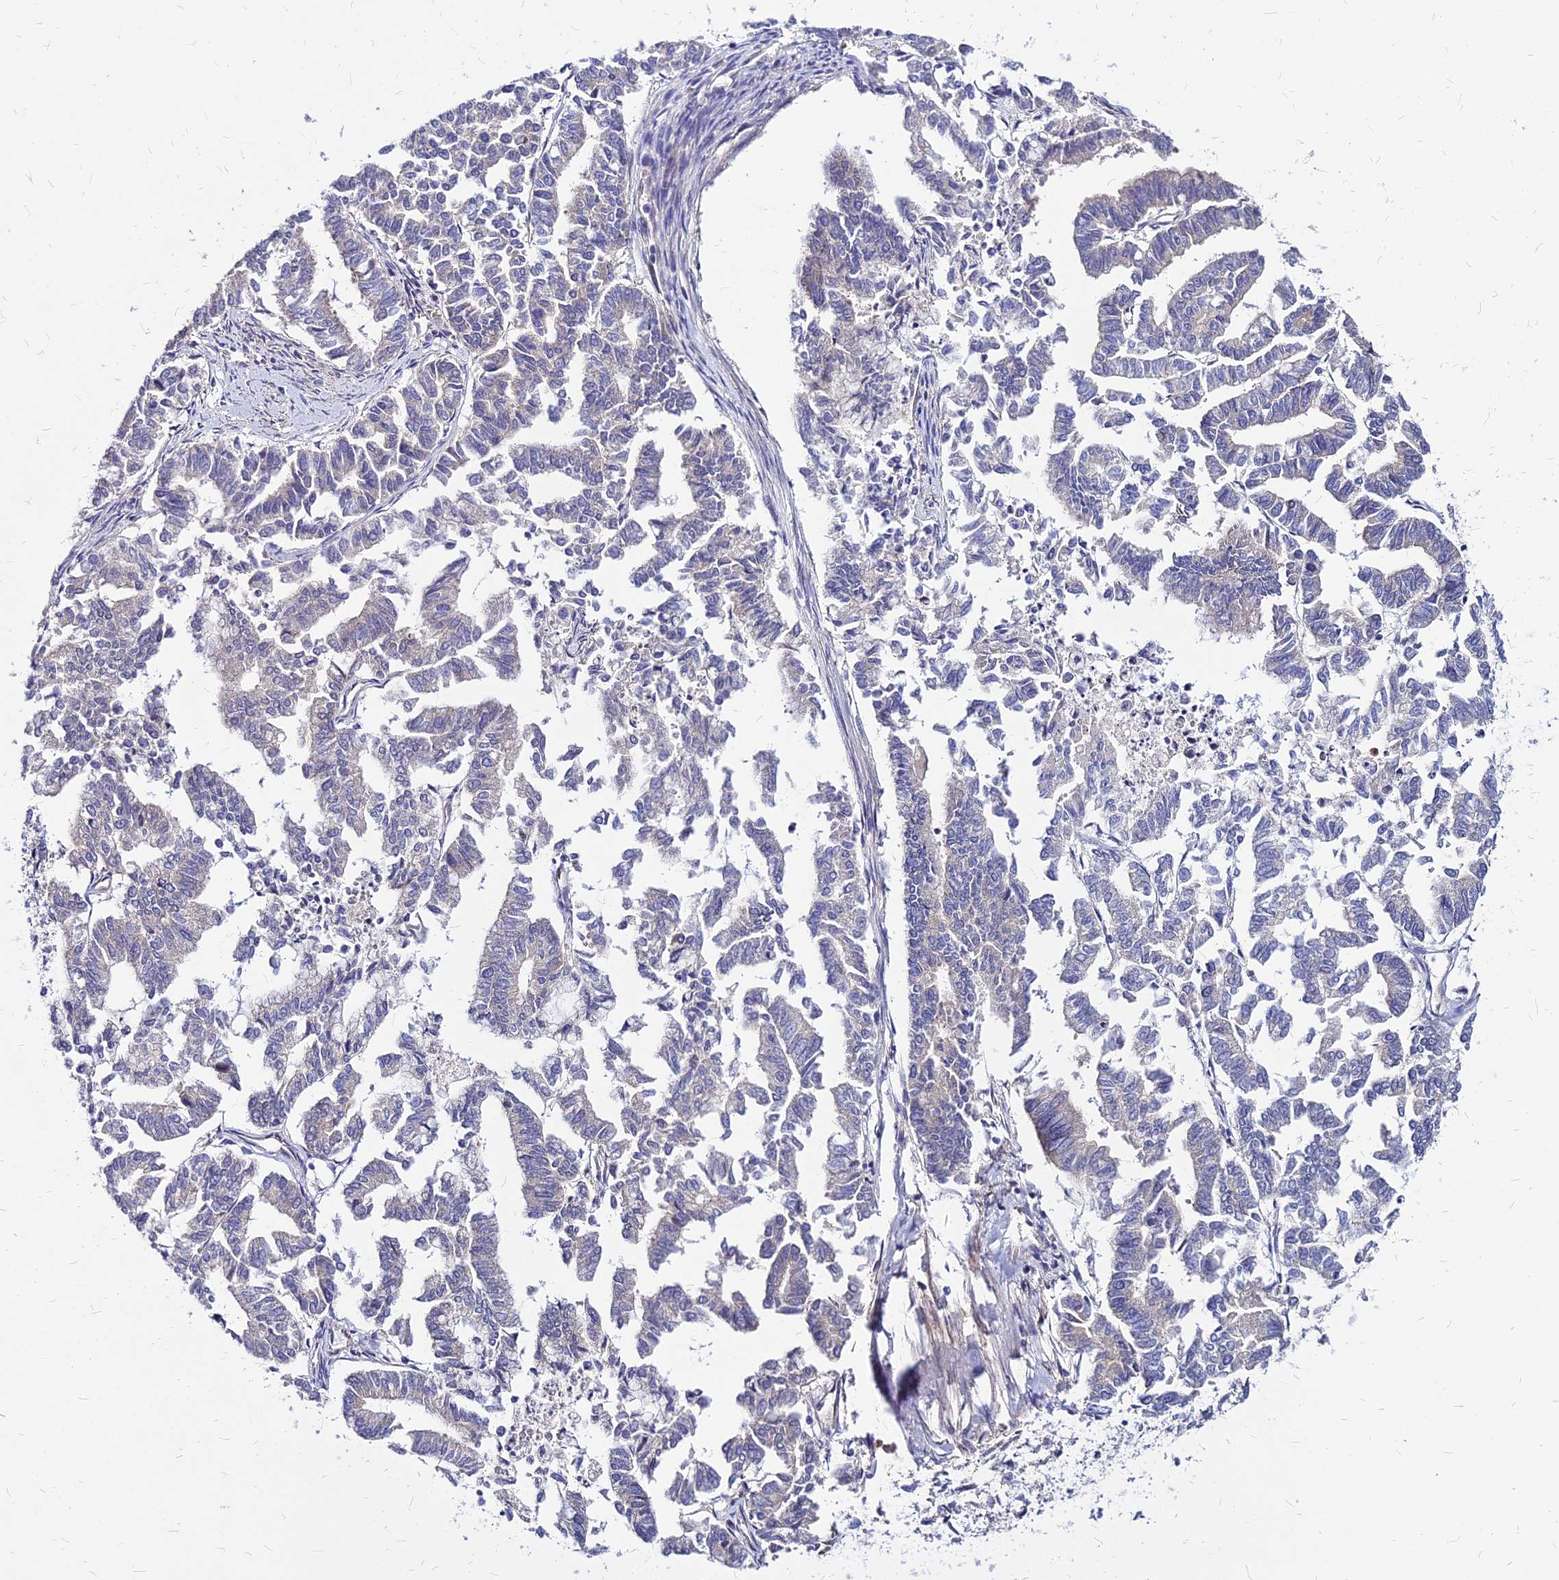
{"staining": {"intensity": "negative", "quantity": "none", "location": "none"}, "tissue": "endometrial cancer", "cell_type": "Tumor cells", "image_type": "cancer", "snomed": [{"axis": "morphology", "description": "Adenocarcinoma, NOS"}, {"axis": "topography", "description": "Endometrium"}], "caption": "The histopathology image shows no staining of tumor cells in endometrial adenocarcinoma.", "gene": "COMMD10", "patient": {"sex": "female", "age": 79}}